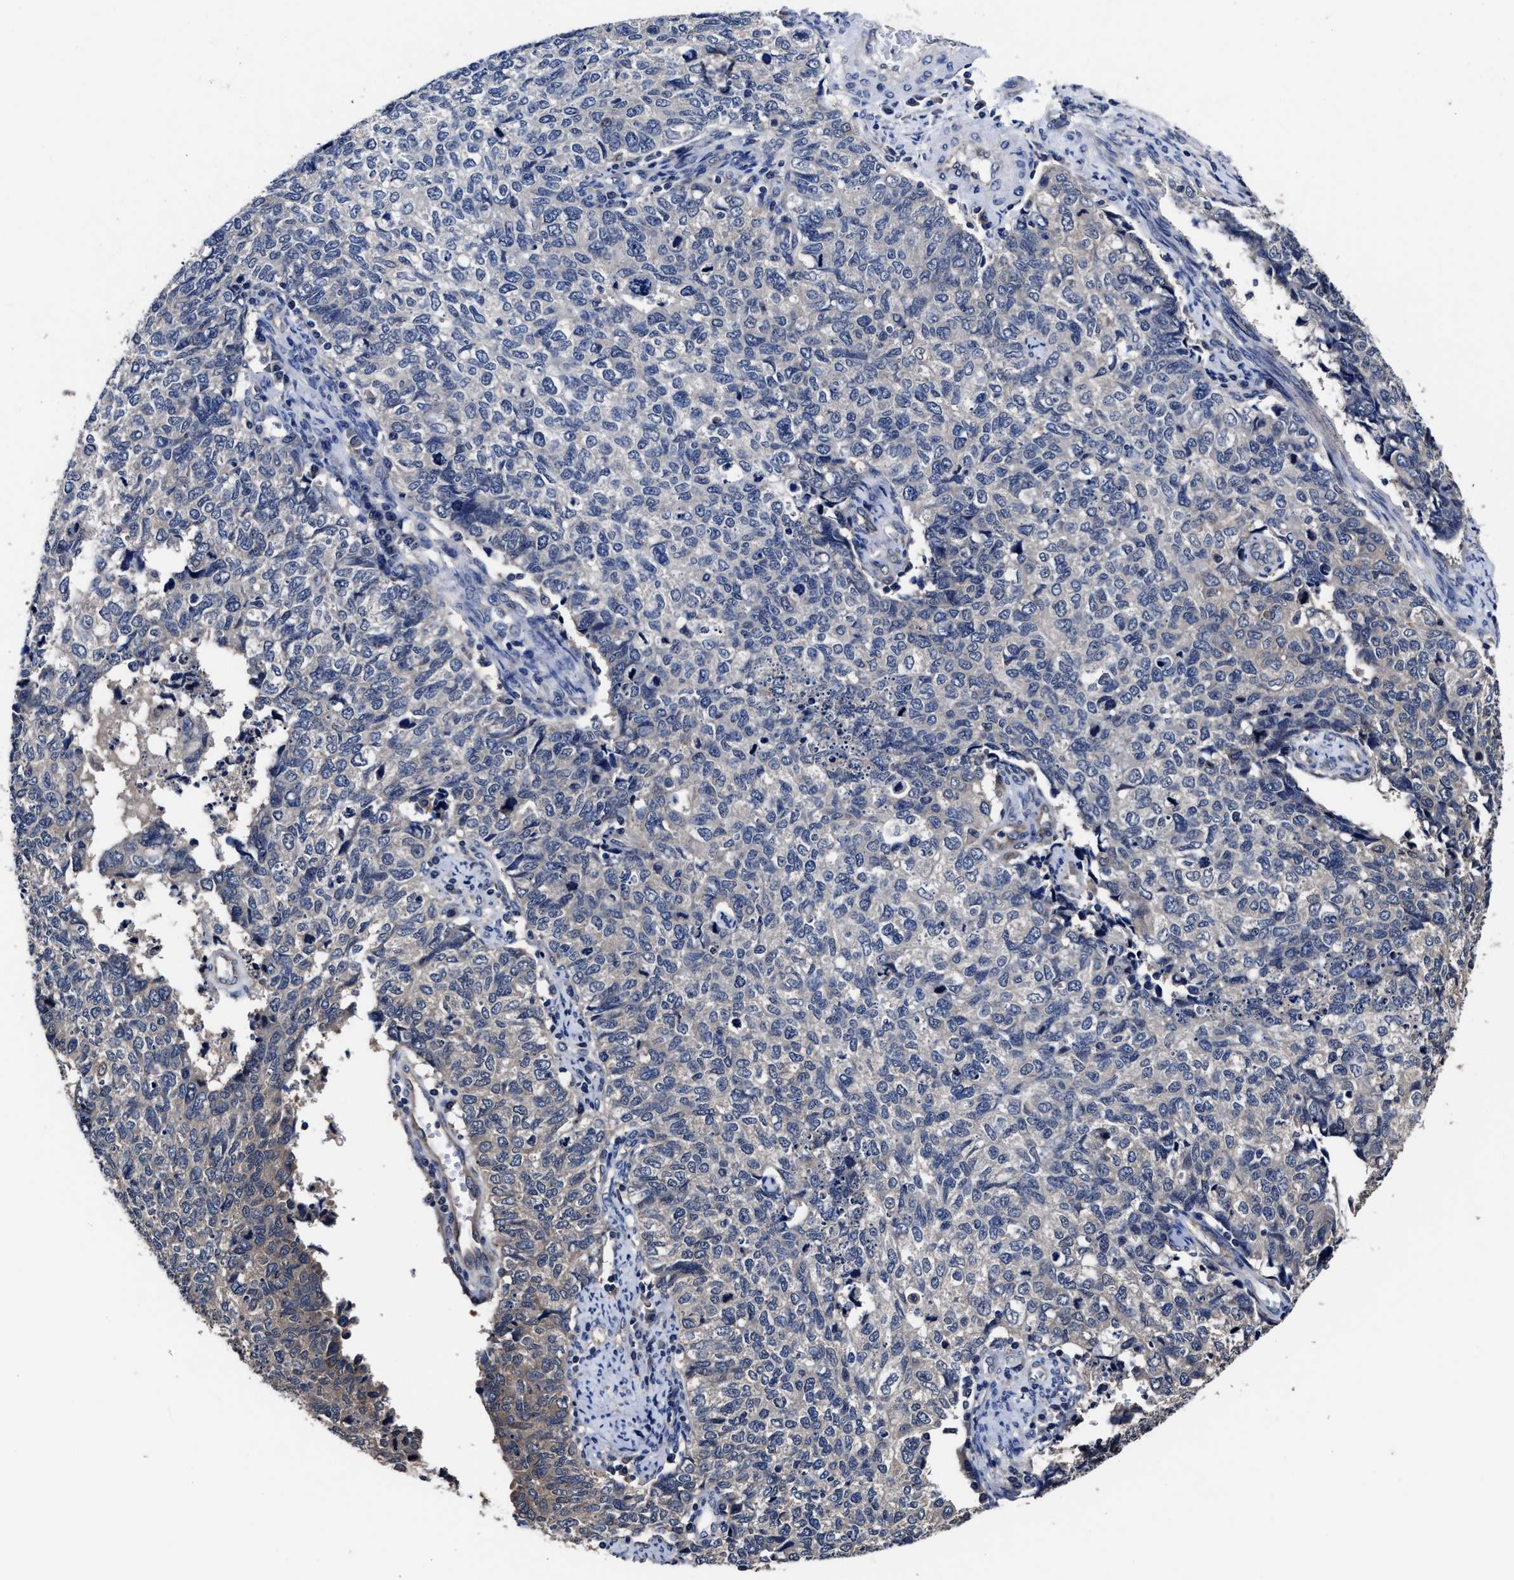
{"staining": {"intensity": "weak", "quantity": "<25%", "location": "cytoplasmic/membranous"}, "tissue": "cervical cancer", "cell_type": "Tumor cells", "image_type": "cancer", "snomed": [{"axis": "morphology", "description": "Squamous cell carcinoma, NOS"}, {"axis": "topography", "description": "Cervix"}], "caption": "This is an IHC photomicrograph of human cervical cancer. There is no positivity in tumor cells.", "gene": "SOCS5", "patient": {"sex": "female", "age": 63}}